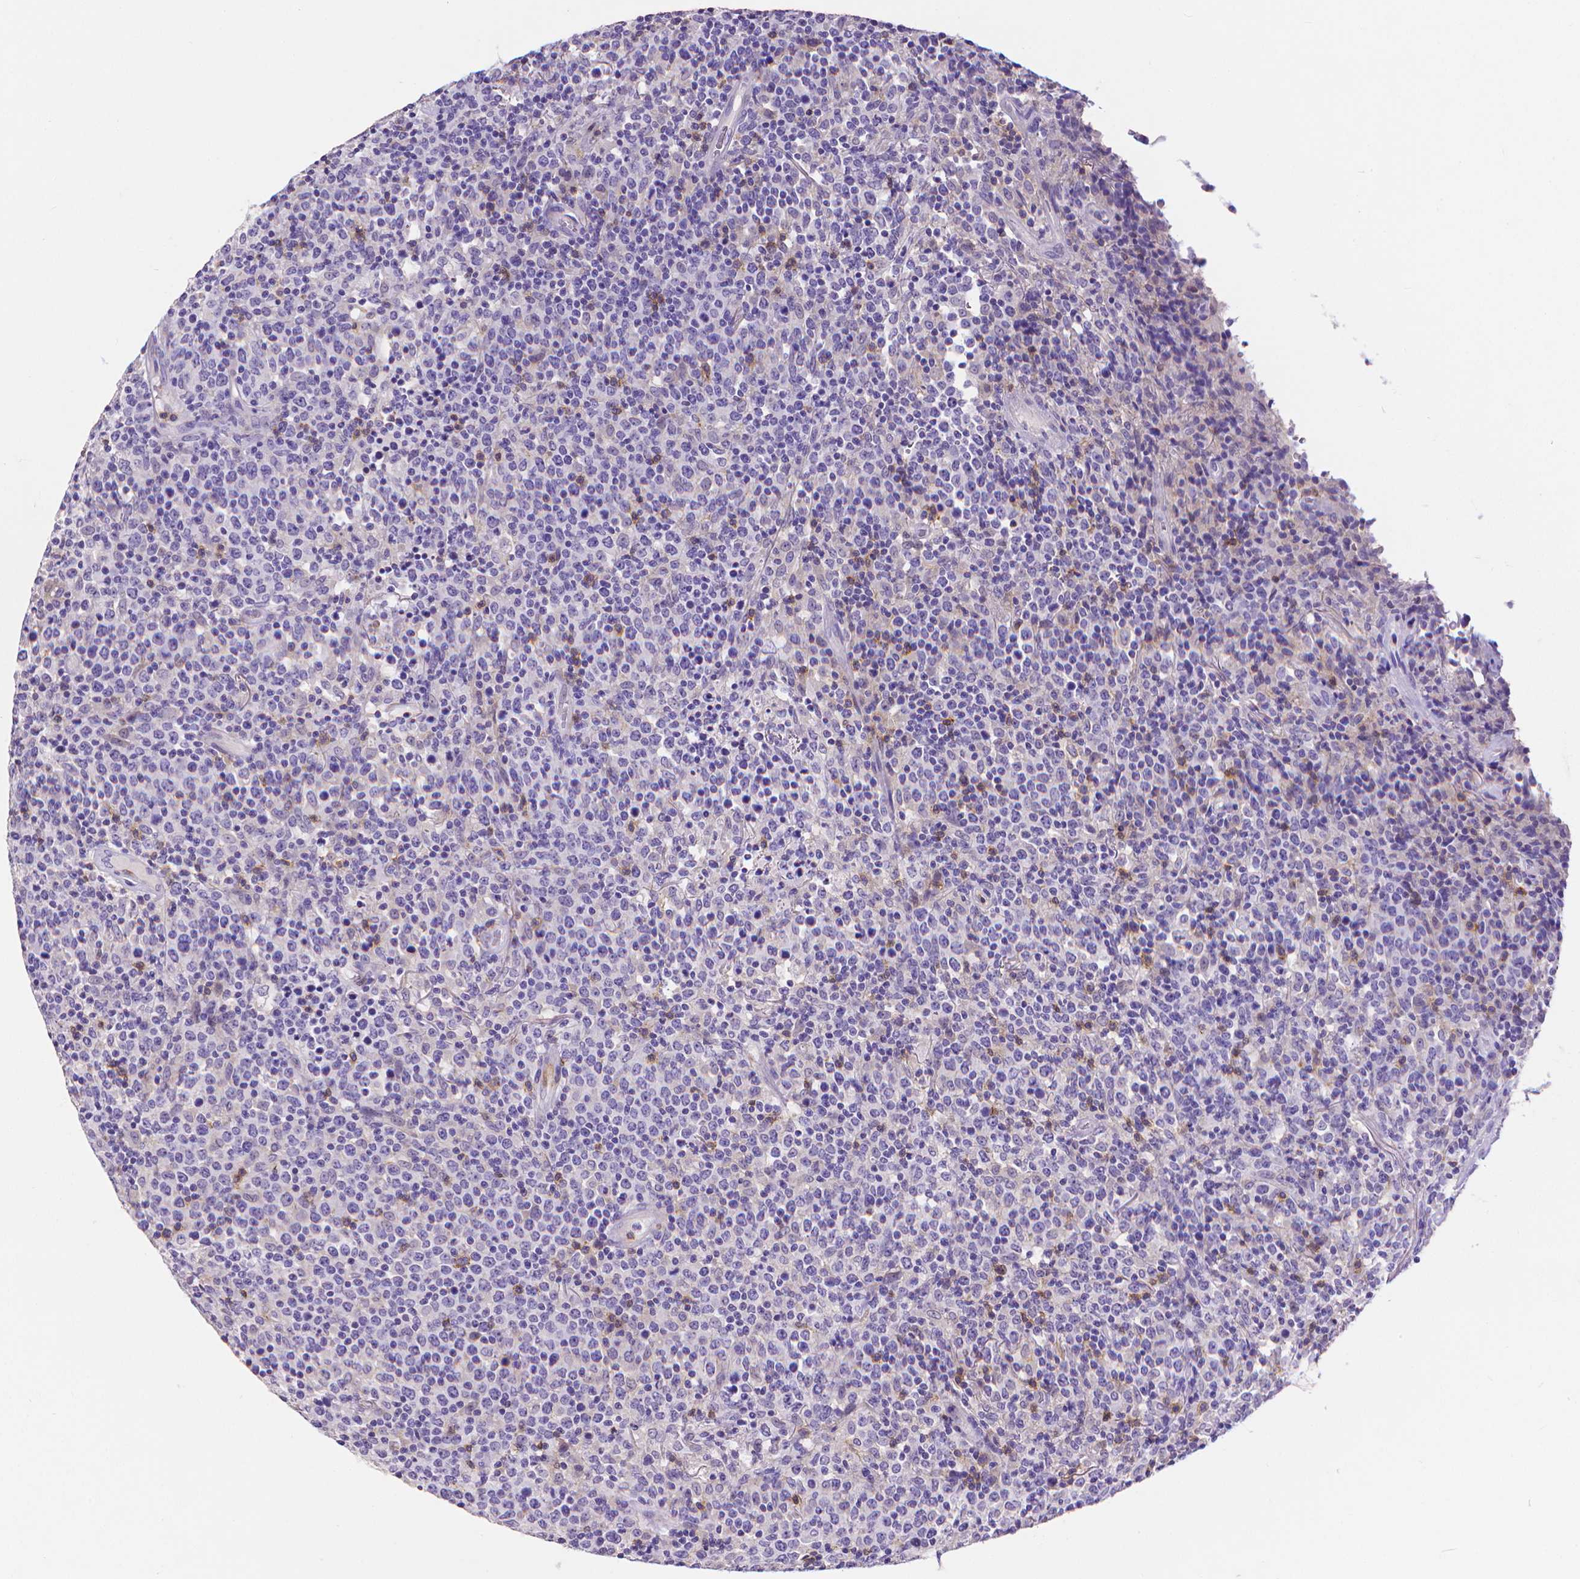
{"staining": {"intensity": "negative", "quantity": "none", "location": "none"}, "tissue": "lymphoma", "cell_type": "Tumor cells", "image_type": "cancer", "snomed": [{"axis": "morphology", "description": "Malignant lymphoma, non-Hodgkin's type, High grade"}, {"axis": "topography", "description": "Lung"}], "caption": "DAB immunohistochemical staining of human lymphoma exhibits no significant positivity in tumor cells.", "gene": "CD4", "patient": {"sex": "male", "age": 79}}